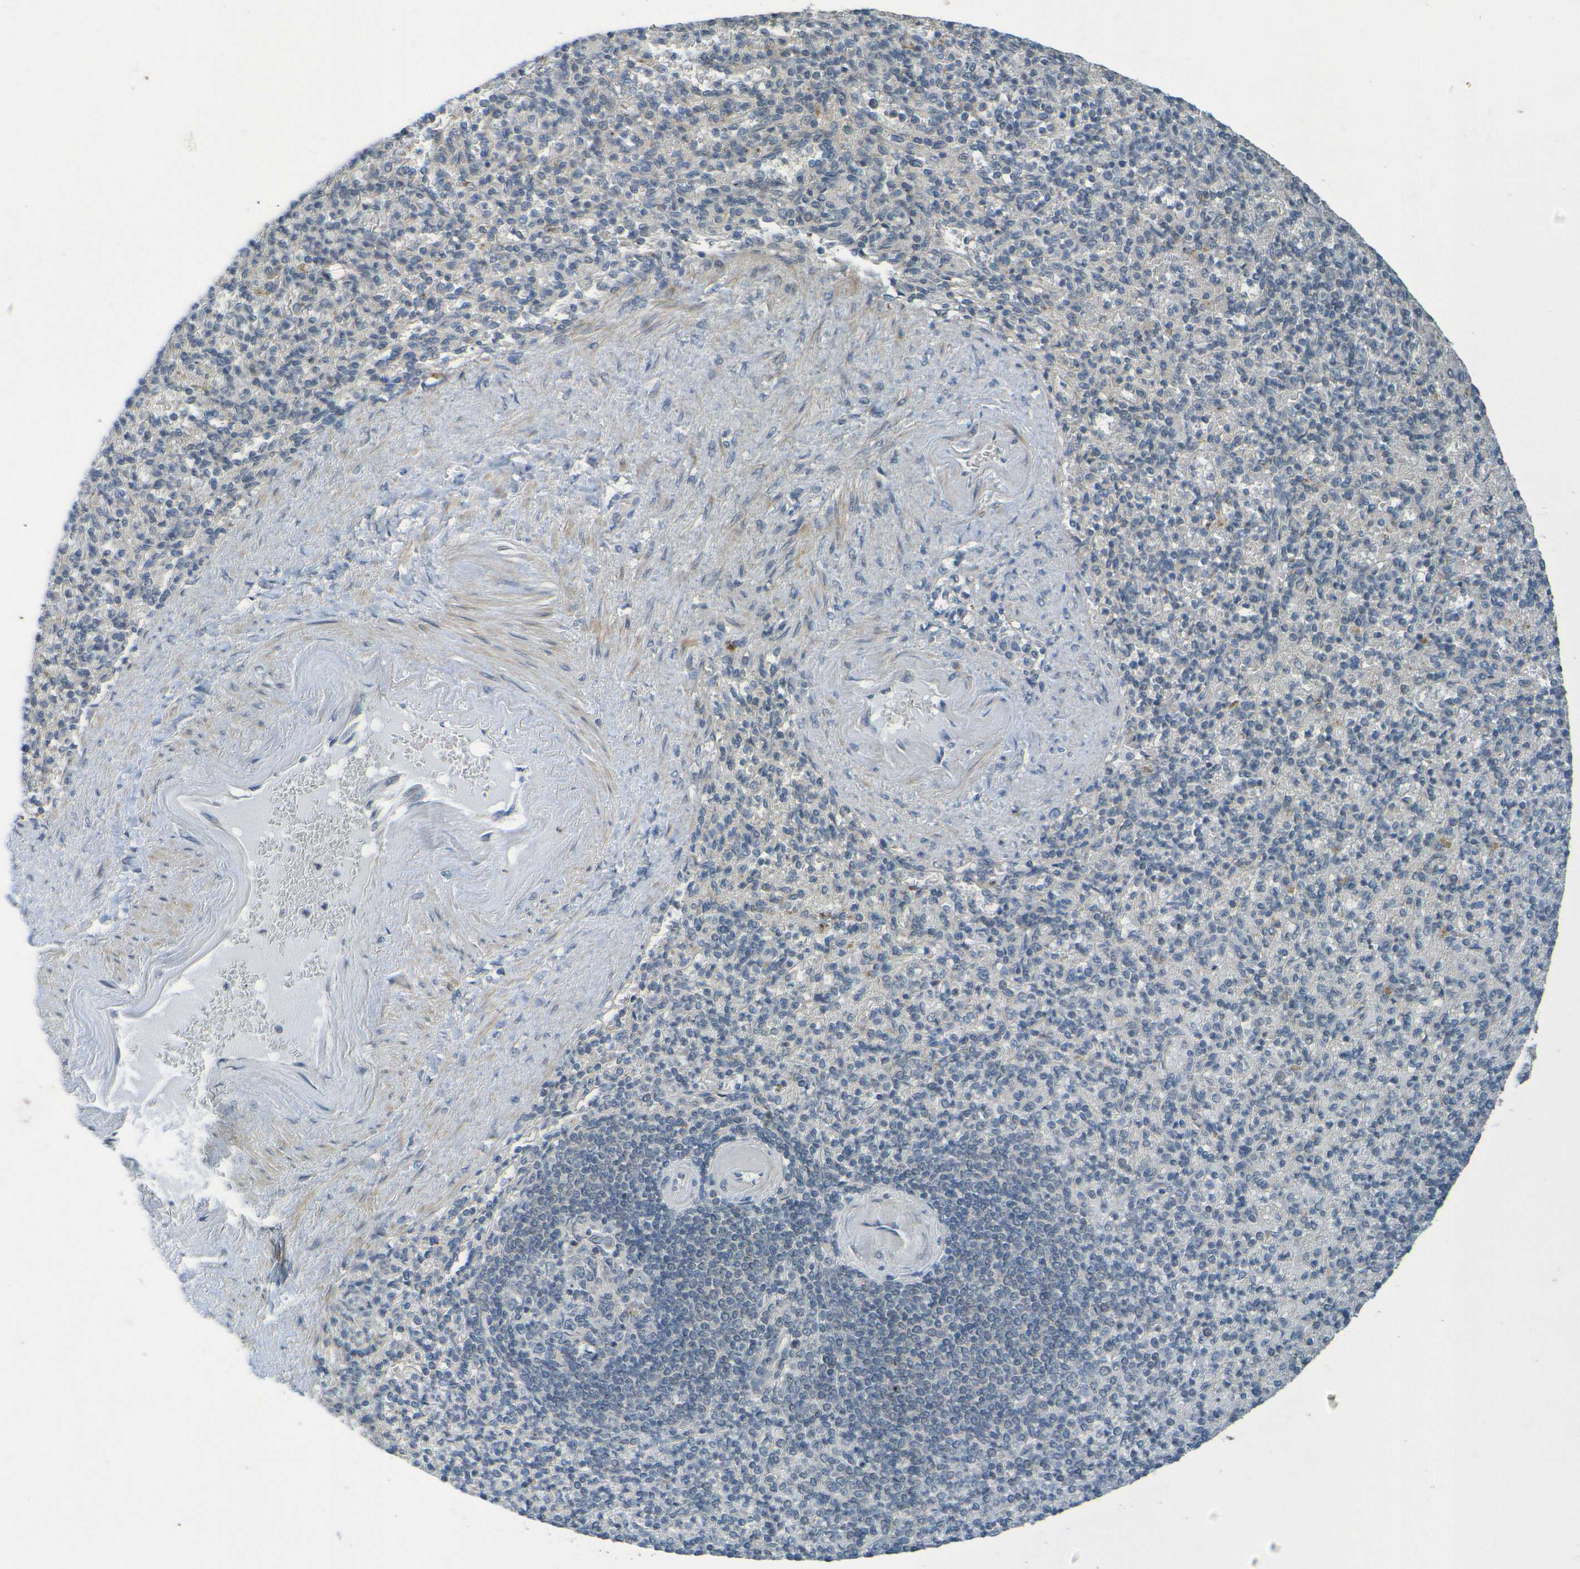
{"staining": {"intensity": "weak", "quantity": "<25%", "location": "cytoplasmic/membranous"}, "tissue": "spleen", "cell_type": "Cells in red pulp", "image_type": "normal", "snomed": [{"axis": "morphology", "description": "Normal tissue, NOS"}, {"axis": "topography", "description": "Spleen"}], "caption": "Immunohistochemistry photomicrograph of normal human spleen stained for a protein (brown), which exhibits no positivity in cells in red pulp.", "gene": "CYP4F2", "patient": {"sex": "female", "age": 74}}